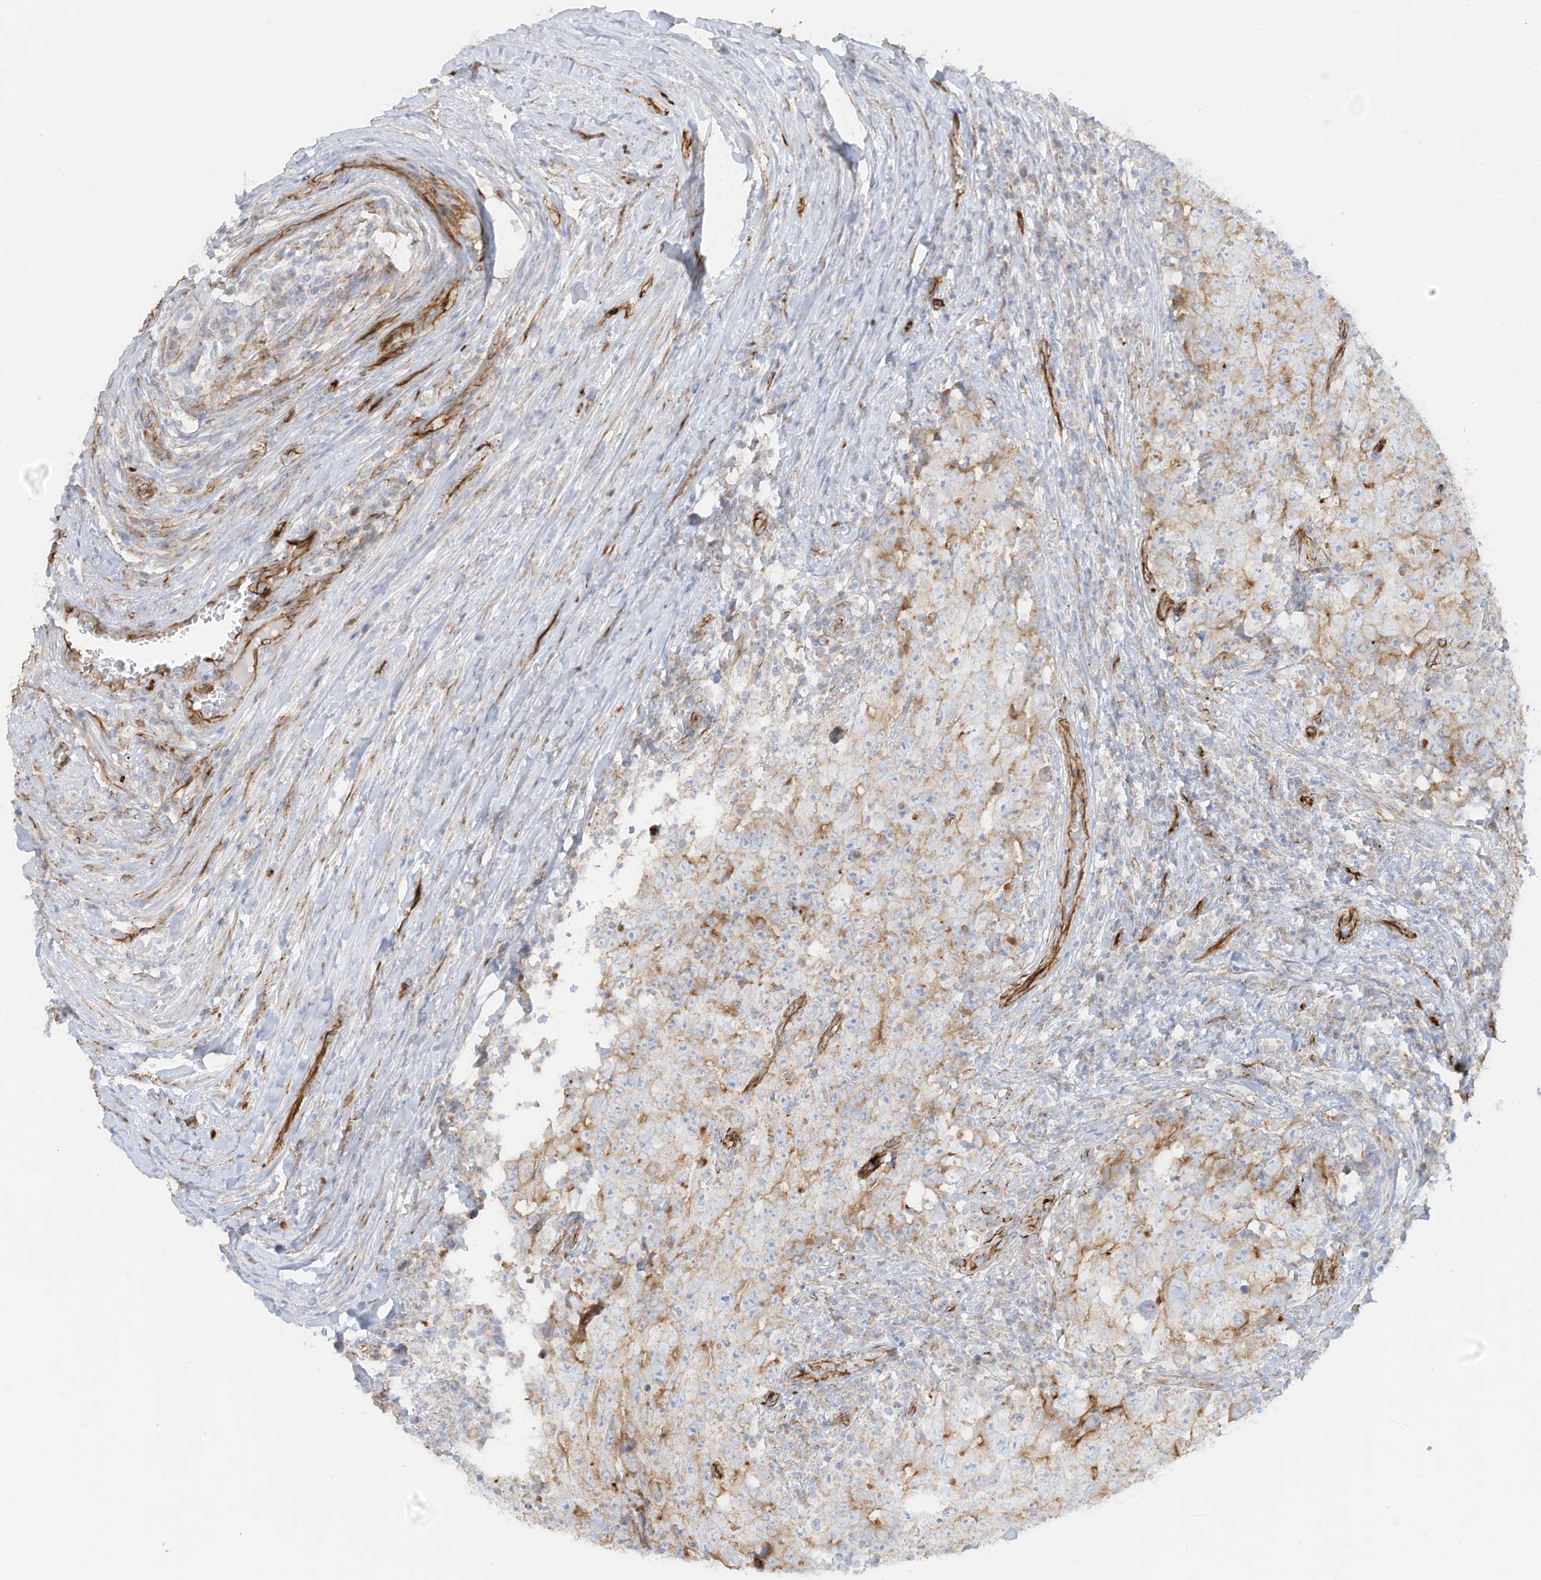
{"staining": {"intensity": "negative", "quantity": "none", "location": "none"}, "tissue": "testis cancer", "cell_type": "Tumor cells", "image_type": "cancer", "snomed": [{"axis": "morphology", "description": "Carcinoma, Embryonal, NOS"}, {"axis": "topography", "description": "Testis"}], "caption": "An immunohistochemistry image of embryonal carcinoma (testis) is shown. There is no staining in tumor cells of embryonal carcinoma (testis).", "gene": "ABCB7", "patient": {"sex": "male", "age": 26}}